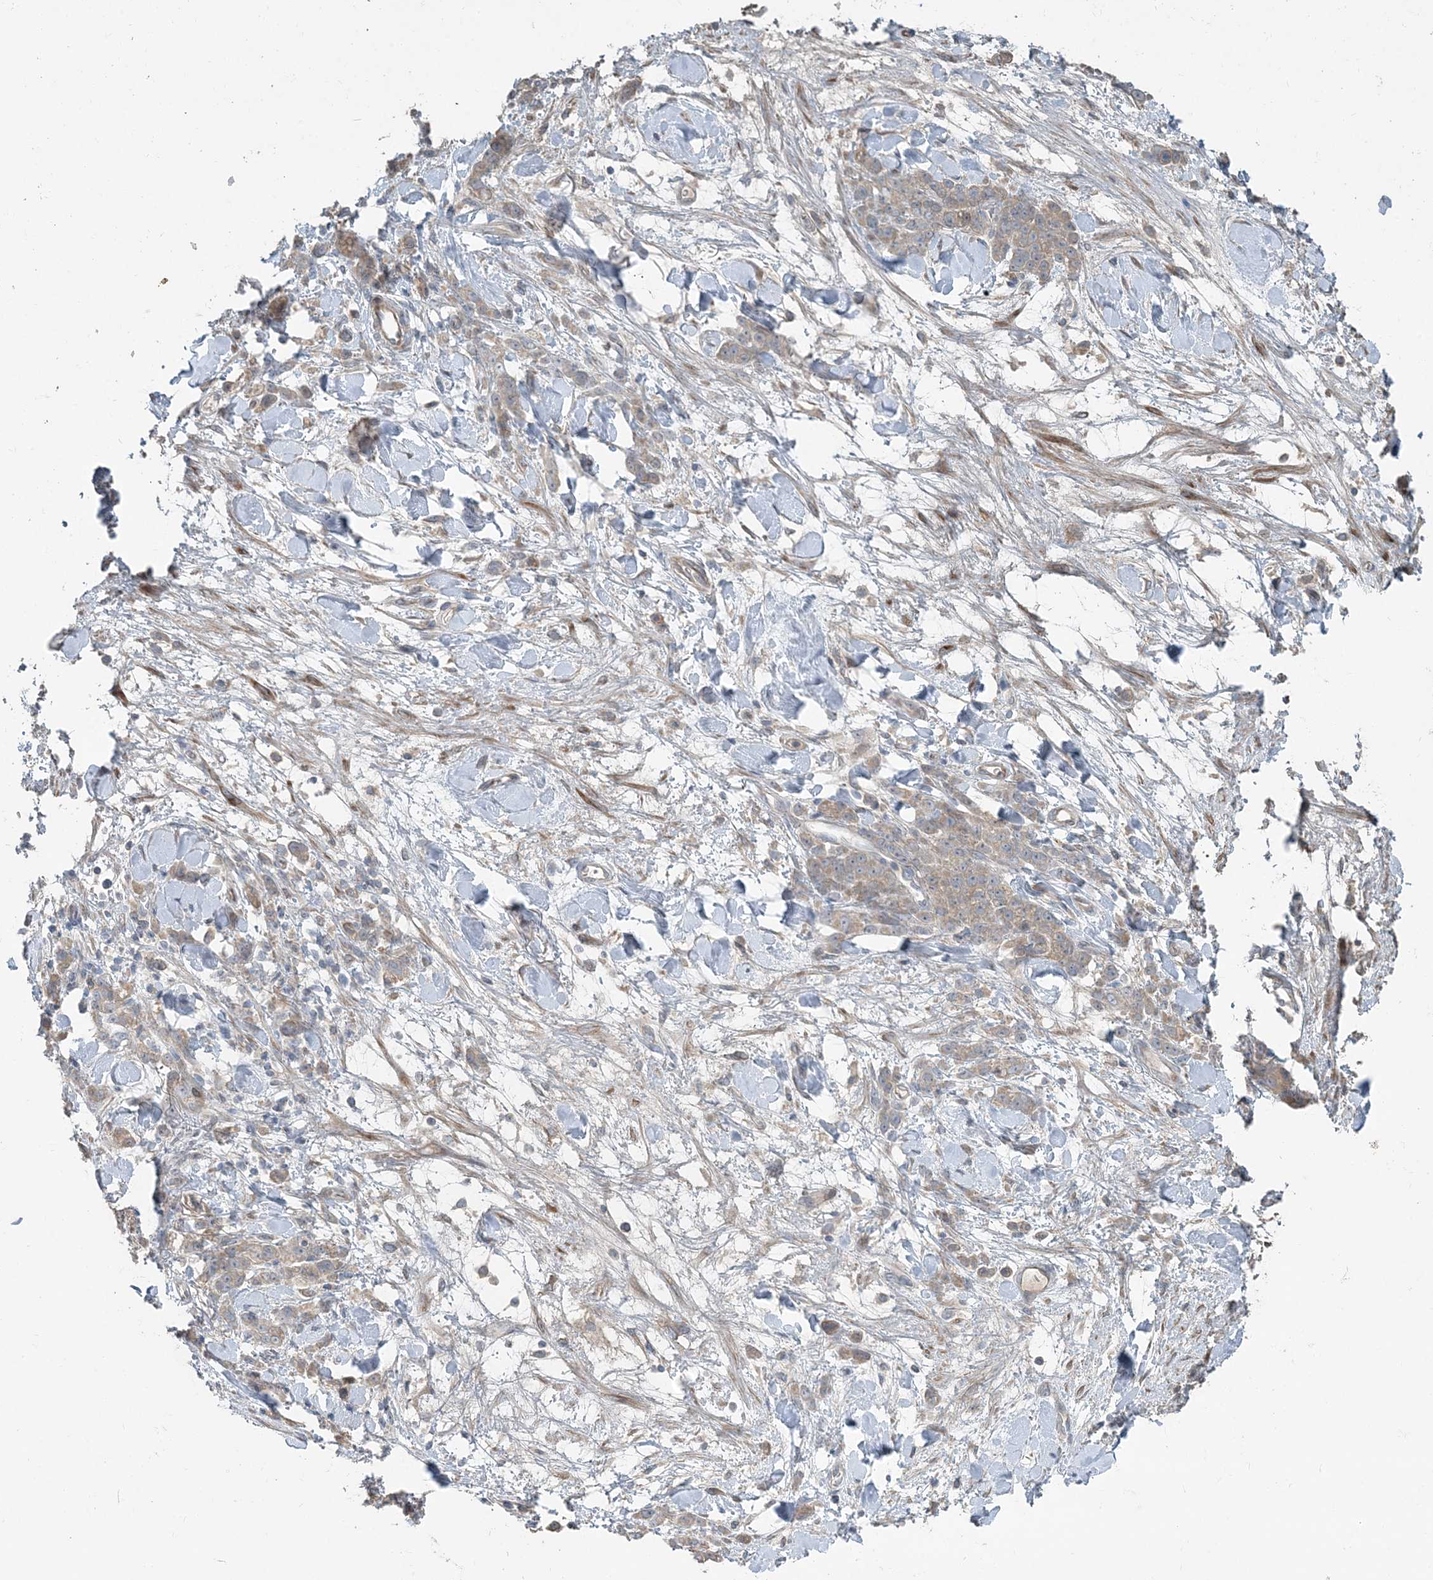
{"staining": {"intensity": "weak", "quantity": "25%-75%", "location": "cytoplasmic/membranous"}, "tissue": "stomach cancer", "cell_type": "Tumor cells", "image_type": "cancer", "snomed": [{"axis": "morphology", "description": "Normal tissue, NOS"}, {"axis": "morphology", "description": "Adenocarcinoma, NOS"}, {"axis": "topography", "description": "Stomach"}], "caption": "Protein staining by immunohistochemistry demonstrates weak cytoplasmic/membranous staining in approximately 25%-75% of tumor cells in adenocarcinoma (stomach).", "gene": "SLC4A10", "patient": {"sex": "male", "age": 82}}